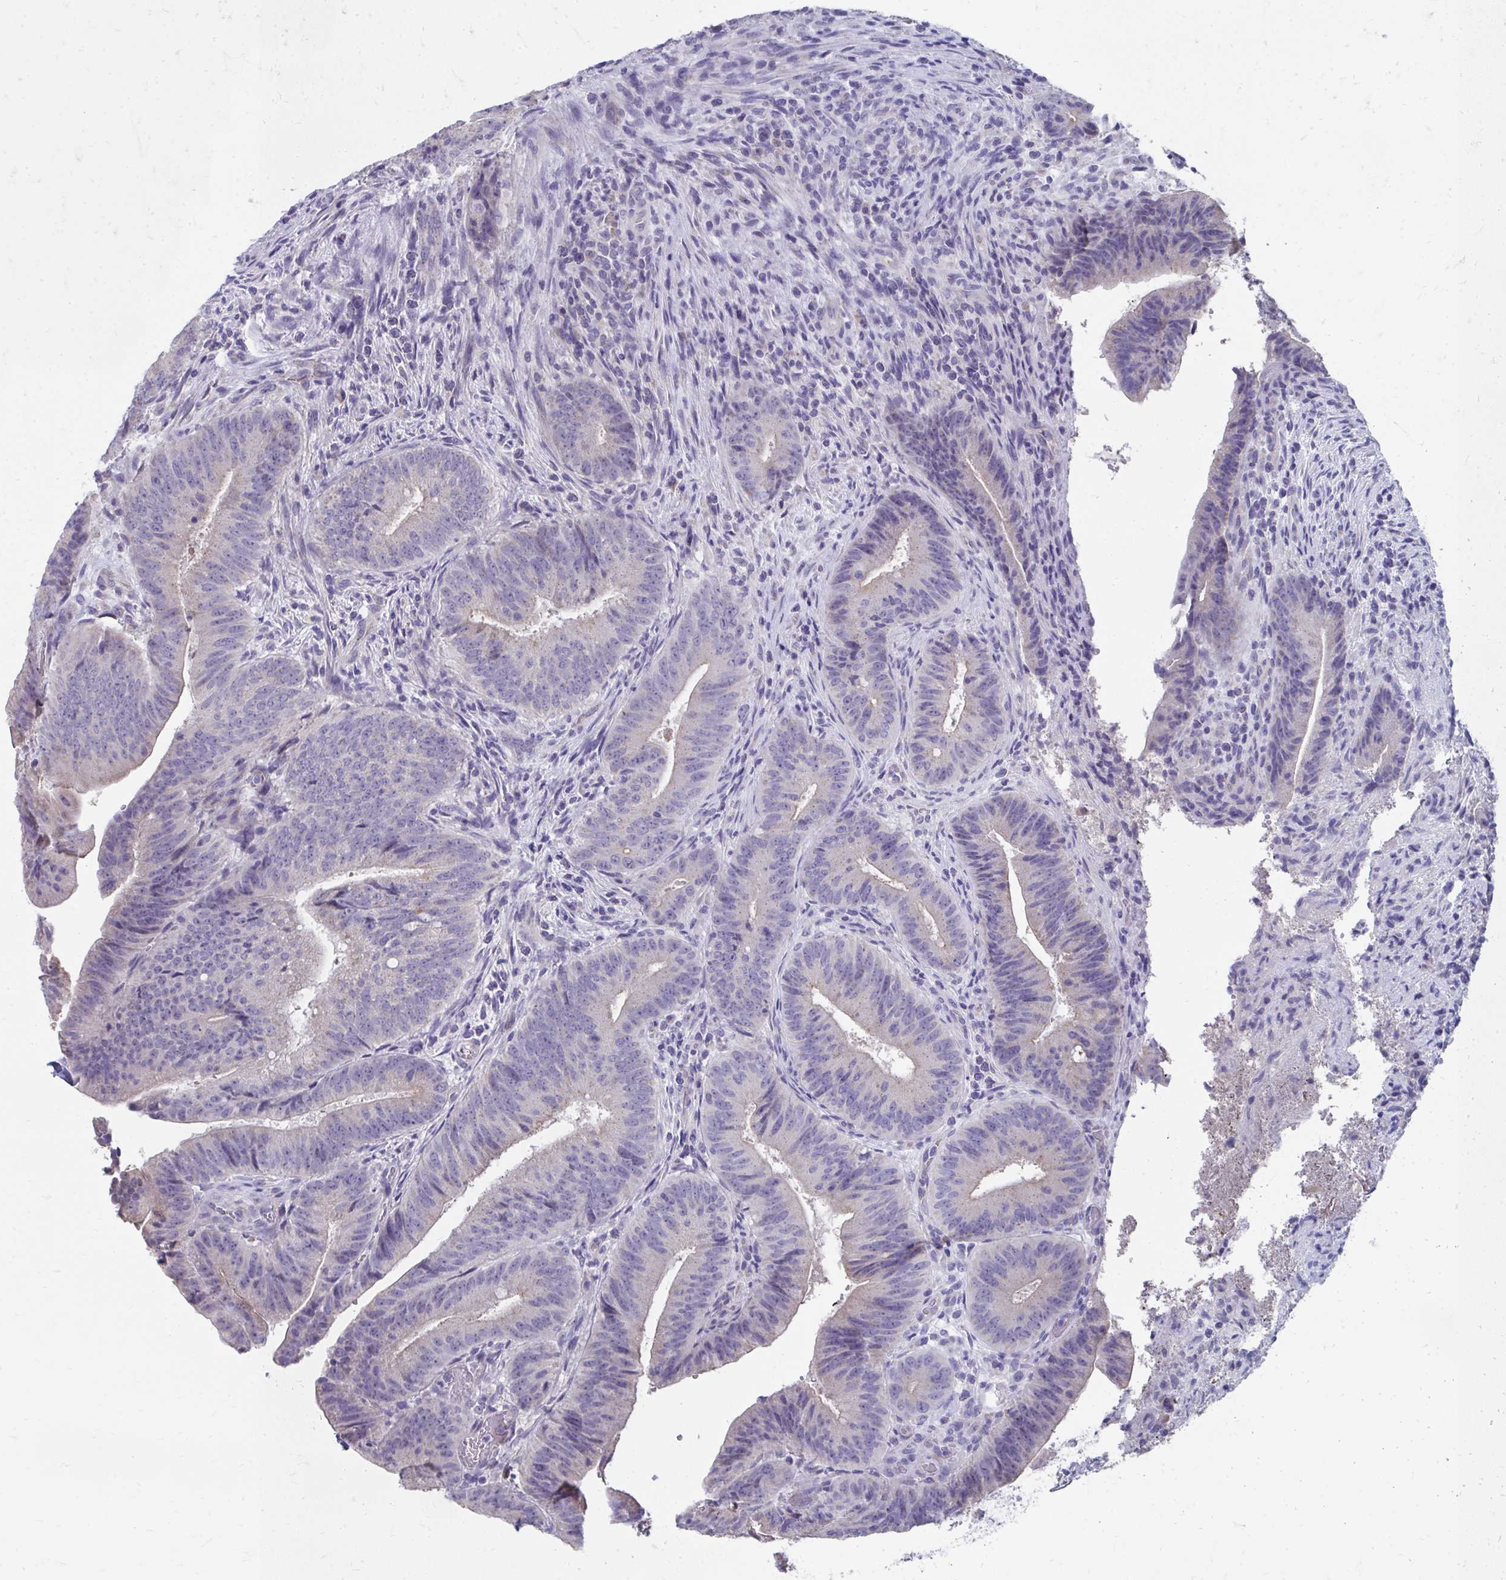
{"staining": {"intensity": "negative", "quantity": "none", "location": "none"}, "tissue": "colorectal cancer", "cell_type": "Tumor cells", "image_type": "cancer", "snomed": [{"axis": "morphology", "description": "Adenocarcinoma, NOS"}, {"axis": "topography", "description": "Colon"}], "caption": "Tumor cells show no significant protein expression in adenocarcinoma (colorectal).", "gene": "TMPRSS2", "patient": {"sex": "female", "age": 43}}